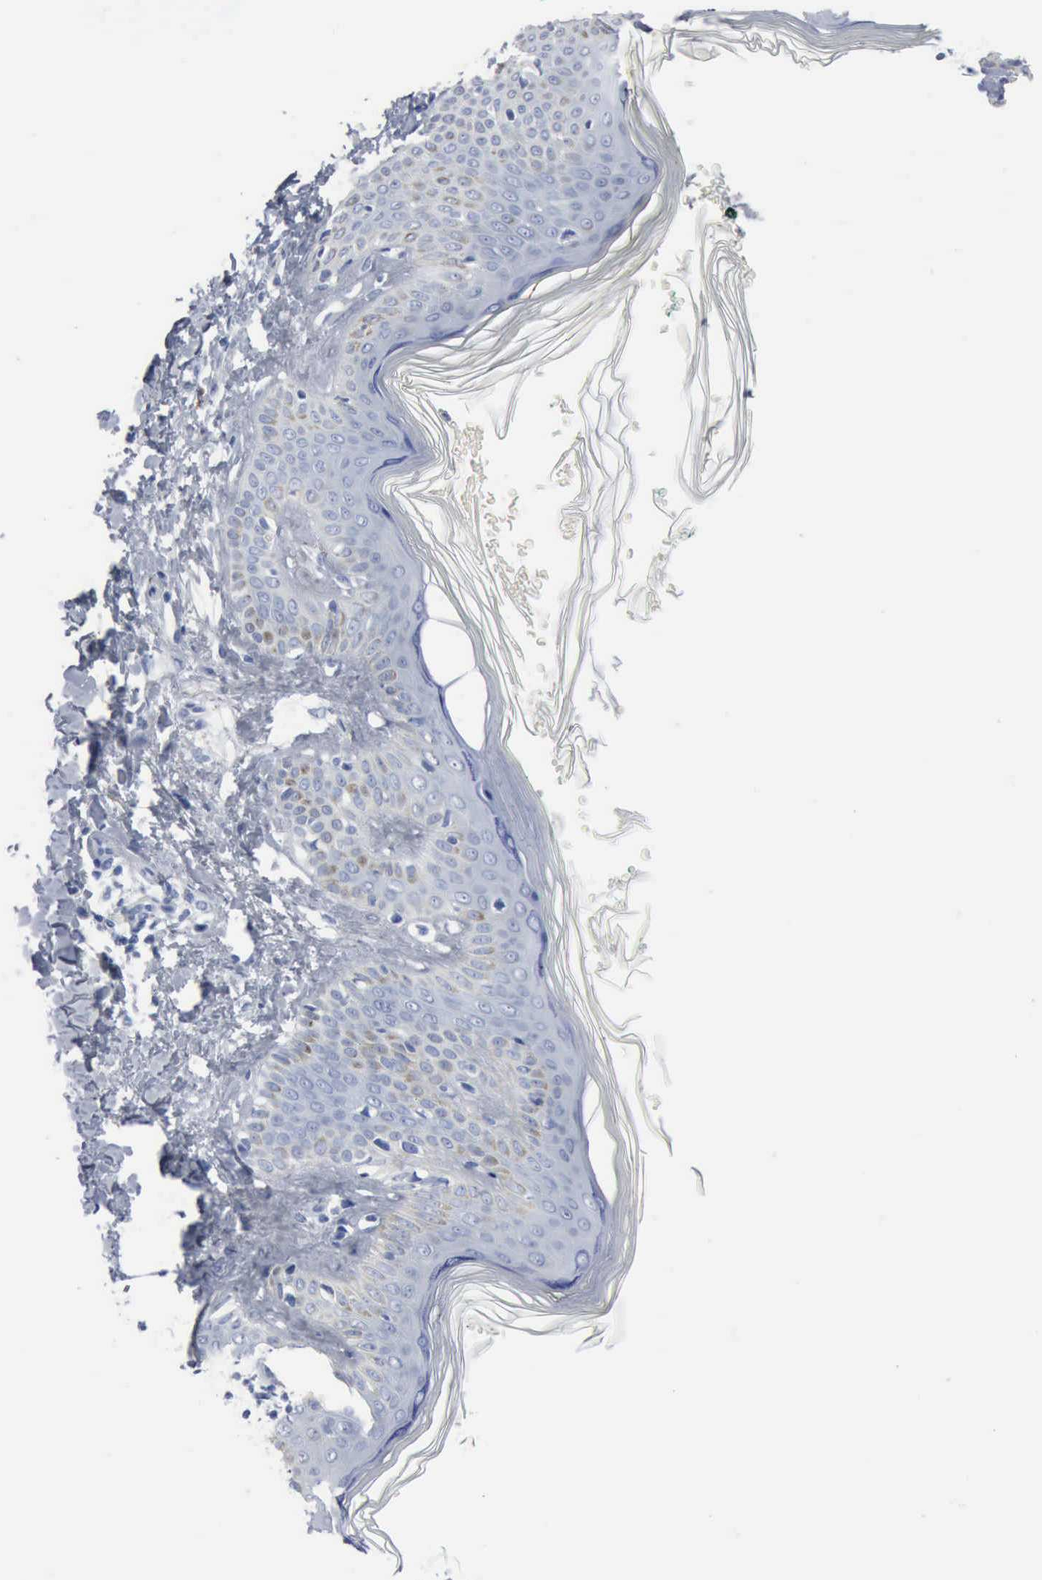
{"staining": {"intensity": "negative", "quantity": "none", "location": "none"}, "tissue": "melanoma", "cell_type": "Tumor cells", "image_type": "cancer", "snomed": [{"axis": "morphology", "description": "Malignant melanoma, NOS"}, {"axis": "topography", "description": "Skin"}], "caption": "This is a photomicrograph of IHC staining of malignant melanoma, which shows no expression in tumor cells. (Brightfield microscopy of DAB (3,3'-diaminobenzidine) immunohistochemistry at high magnification).", "gene": "DMD", "patient": {"sex": "male", "age": 45}}